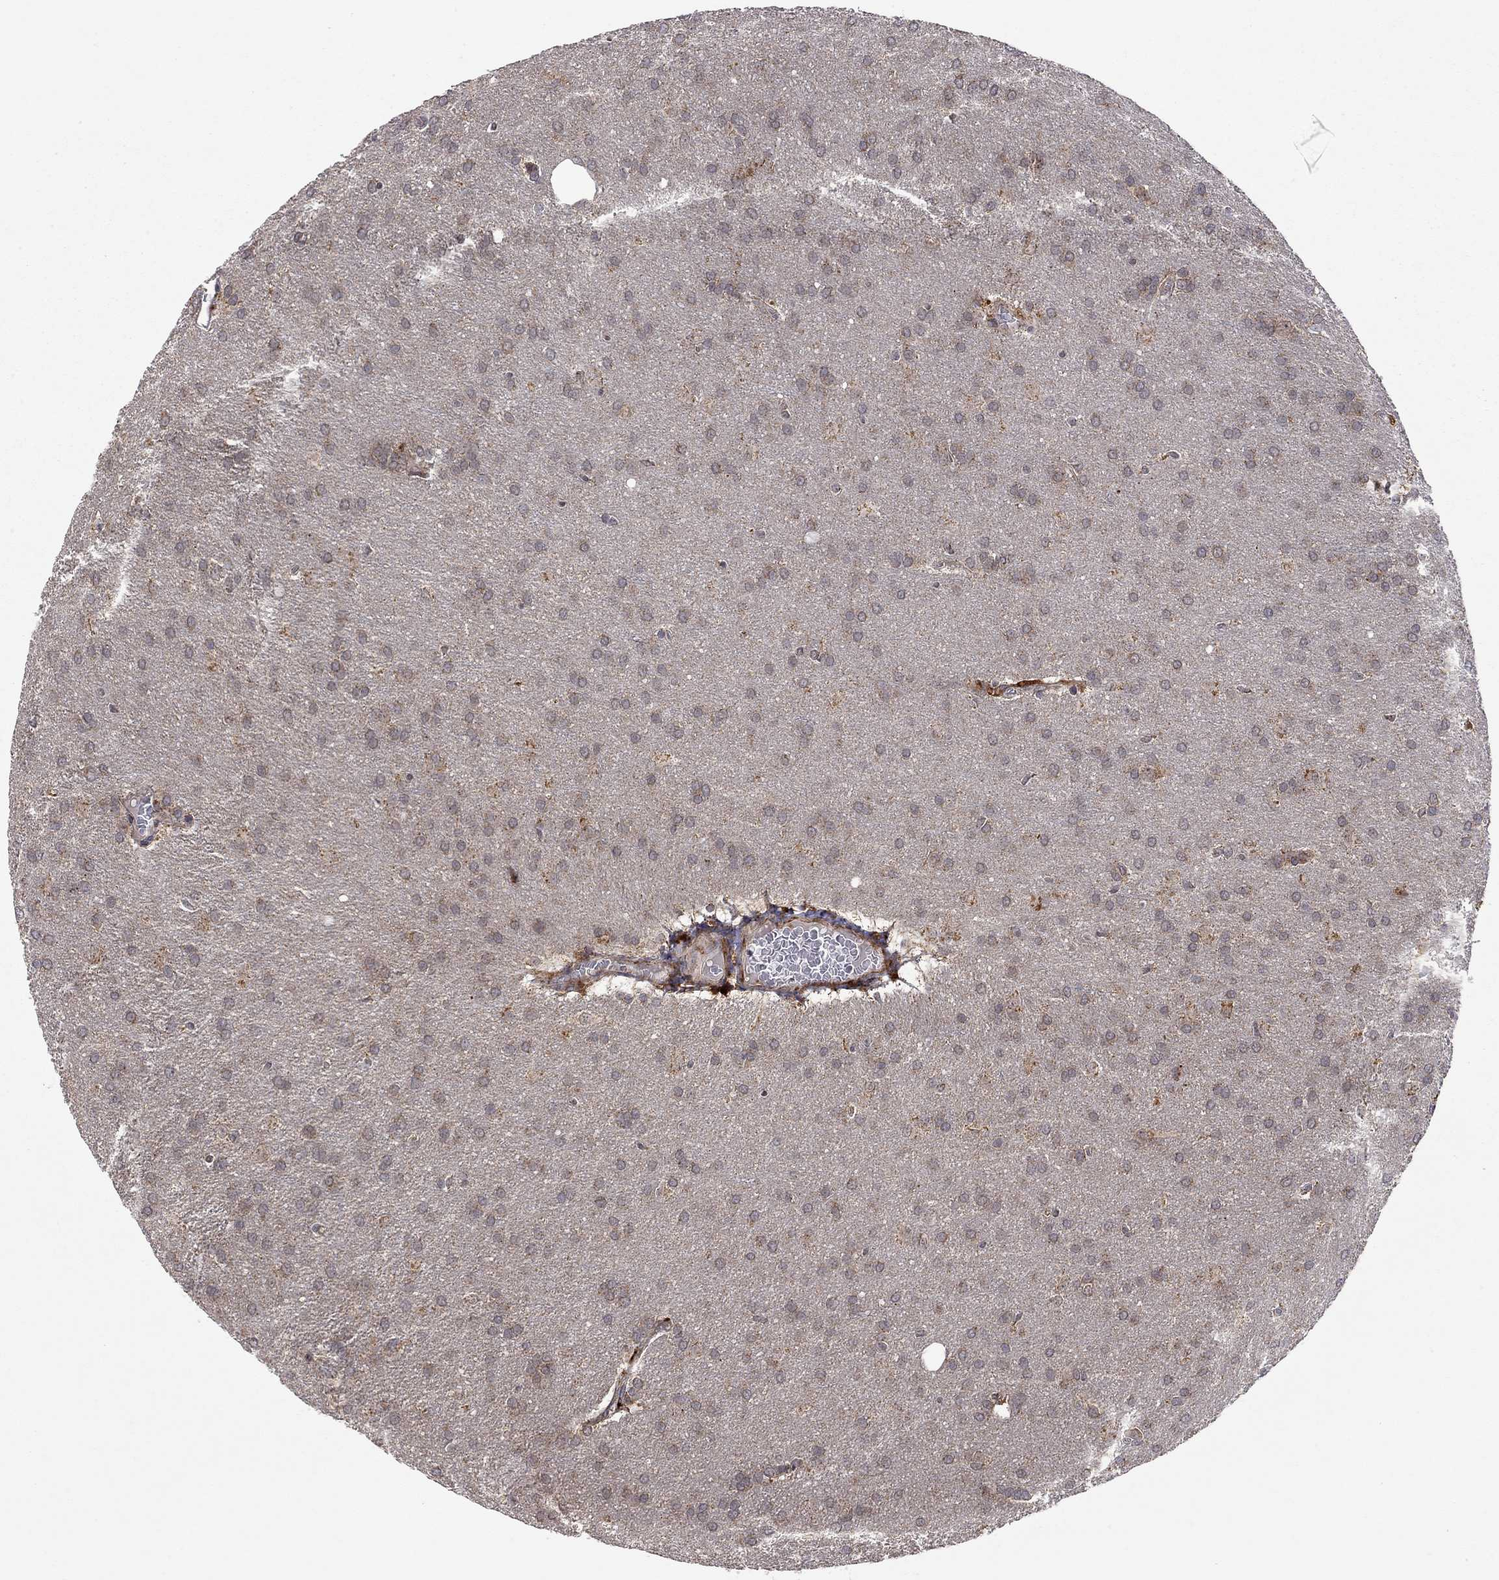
{"staining": {"intensity": "moderate", "quantity": "<25%", "location": "cytoplasmic/membranous"}, "tissue": "glioma", "cell_type": "Tumor cells", "image_type": "cancer", "snomed": [{"axis": "morphology", "description": "Glioma, malignant, Low grade"}, {"axis": "topography", "description": "Brain"}], "caption": "Human glioma stained with a brown dye reveals moderate cytoplasmic/membranous positive positivity in about <25% of tumor cells.", "gene": "IDS", "patient": {"sex": "female", "age": 32}}